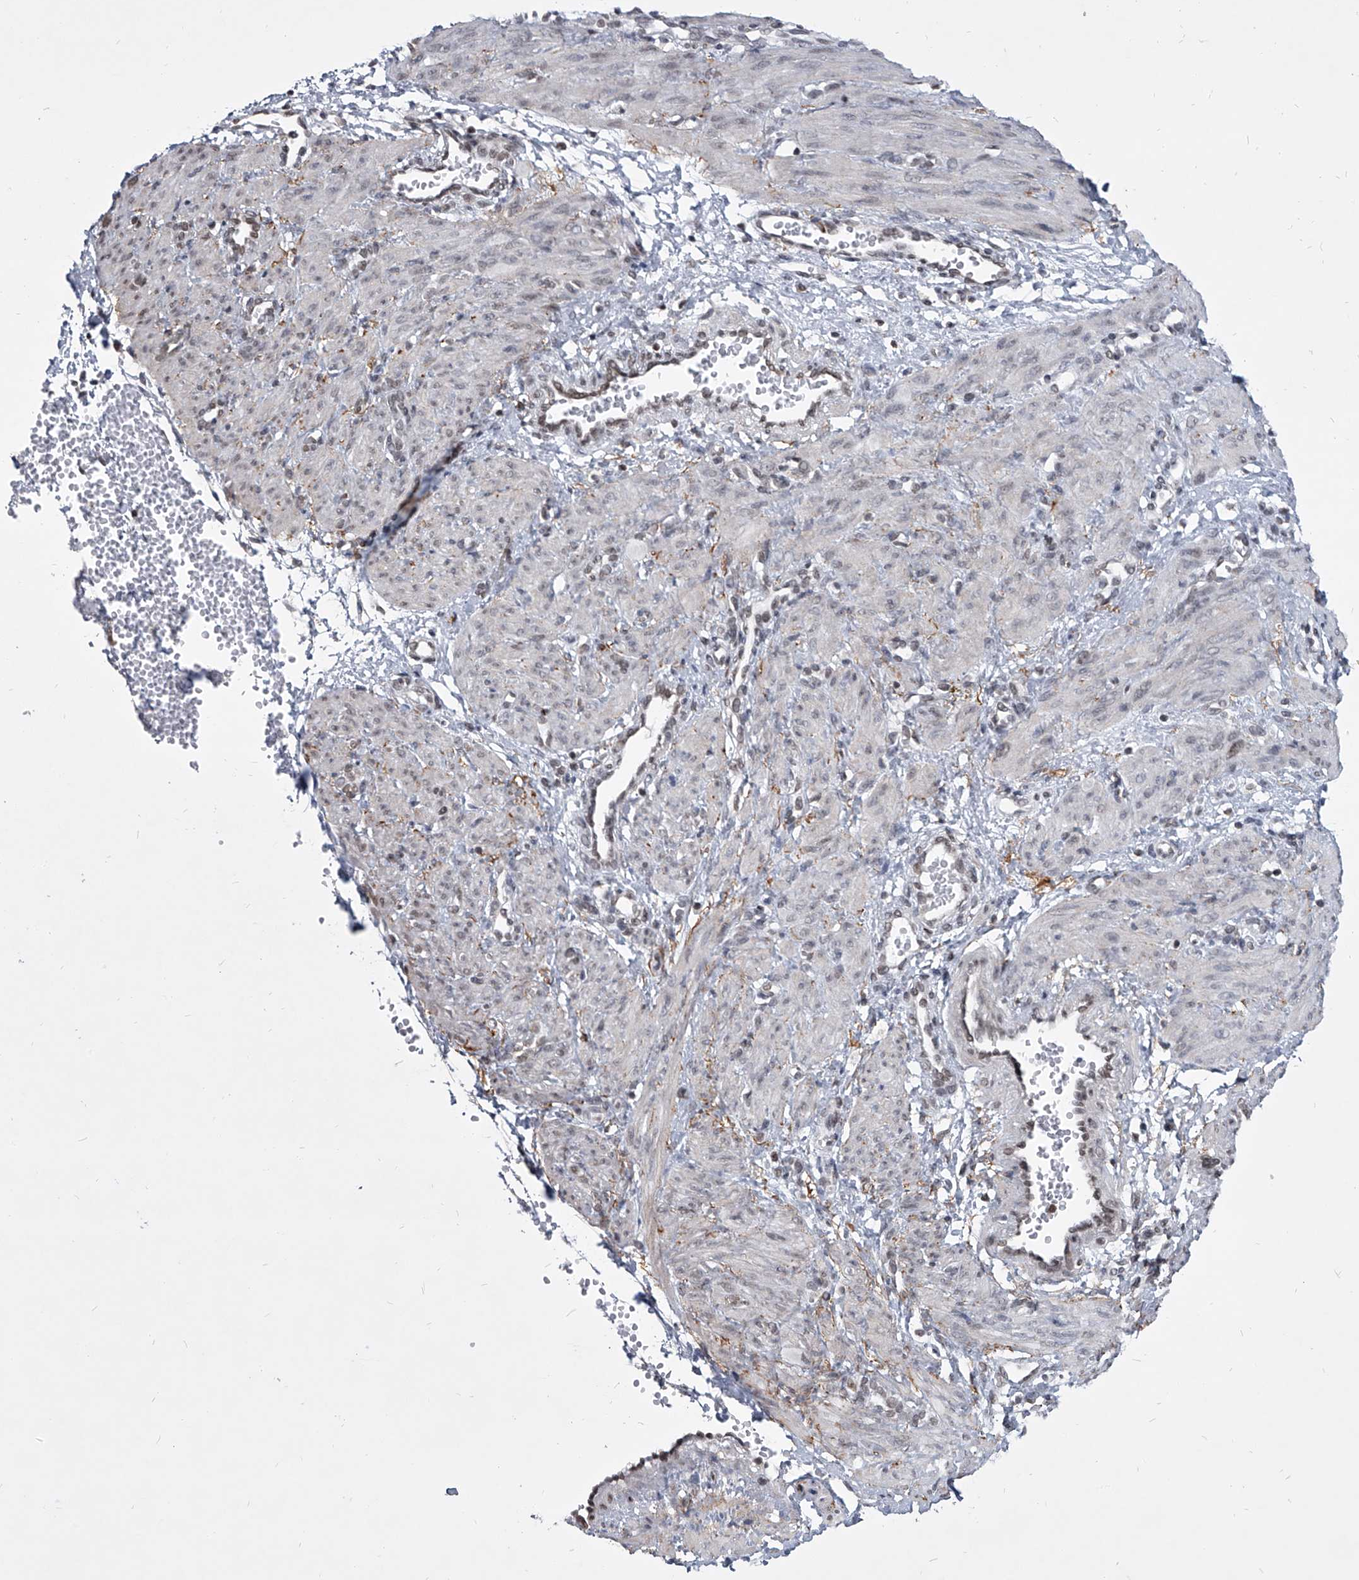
{"staining": {"intensity": "negative", "quantity": "none", "location": "none"}, "tissue": "smooth muscle", "cell_type": "Smooth muscle cells", "image_type": "normal", "snomed": [{"axis": "morphology", "description": "Normal tissue, NOS"}, {"axis": "topography", "description": "Endometrium"}], "caption": "Immunohistochemistry of normal smooth muscle exhibits no expression in smooth muscle cells.", "gene": "PPIL4", "patient": {"sex": "female", "age": 33}}